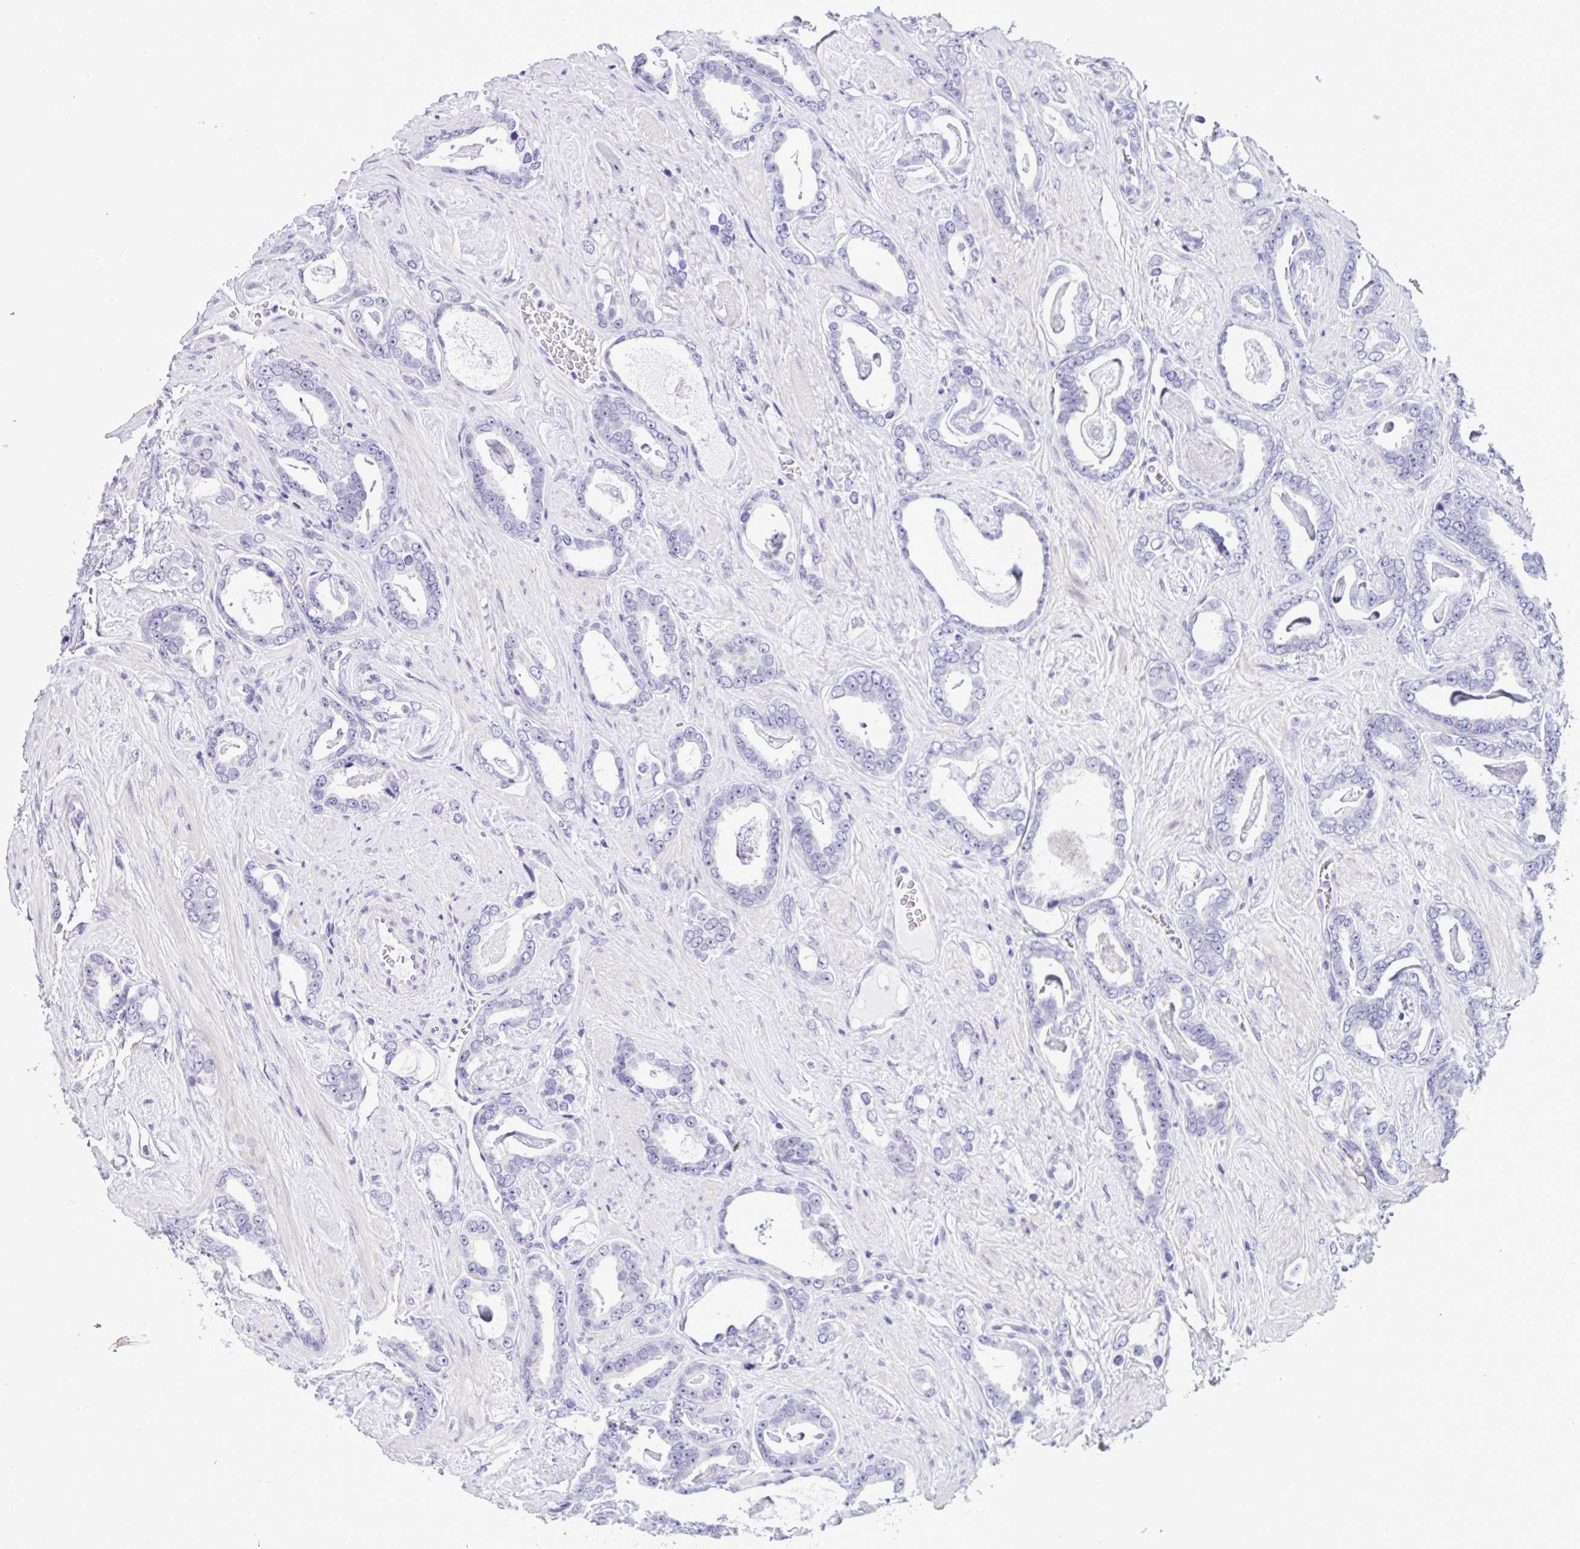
{"staining": {"intensity": "negative", "quantity": "none", "location": "none"}, "tissue": "prostate cancer", "cell_type": "Tumor cells", "image_type": "cancer", "snomed": [{"axis": "morphology", "description": "Adenocarcinoma, High grade"}, {"axis": "topography", "description": "Prostate"}], "caption": "There is no significant staining in tumor cells of prostate high-grade adenocarcinoma.", "gene": "YBX2", "patient": {"sex": "male", "age": 63}}